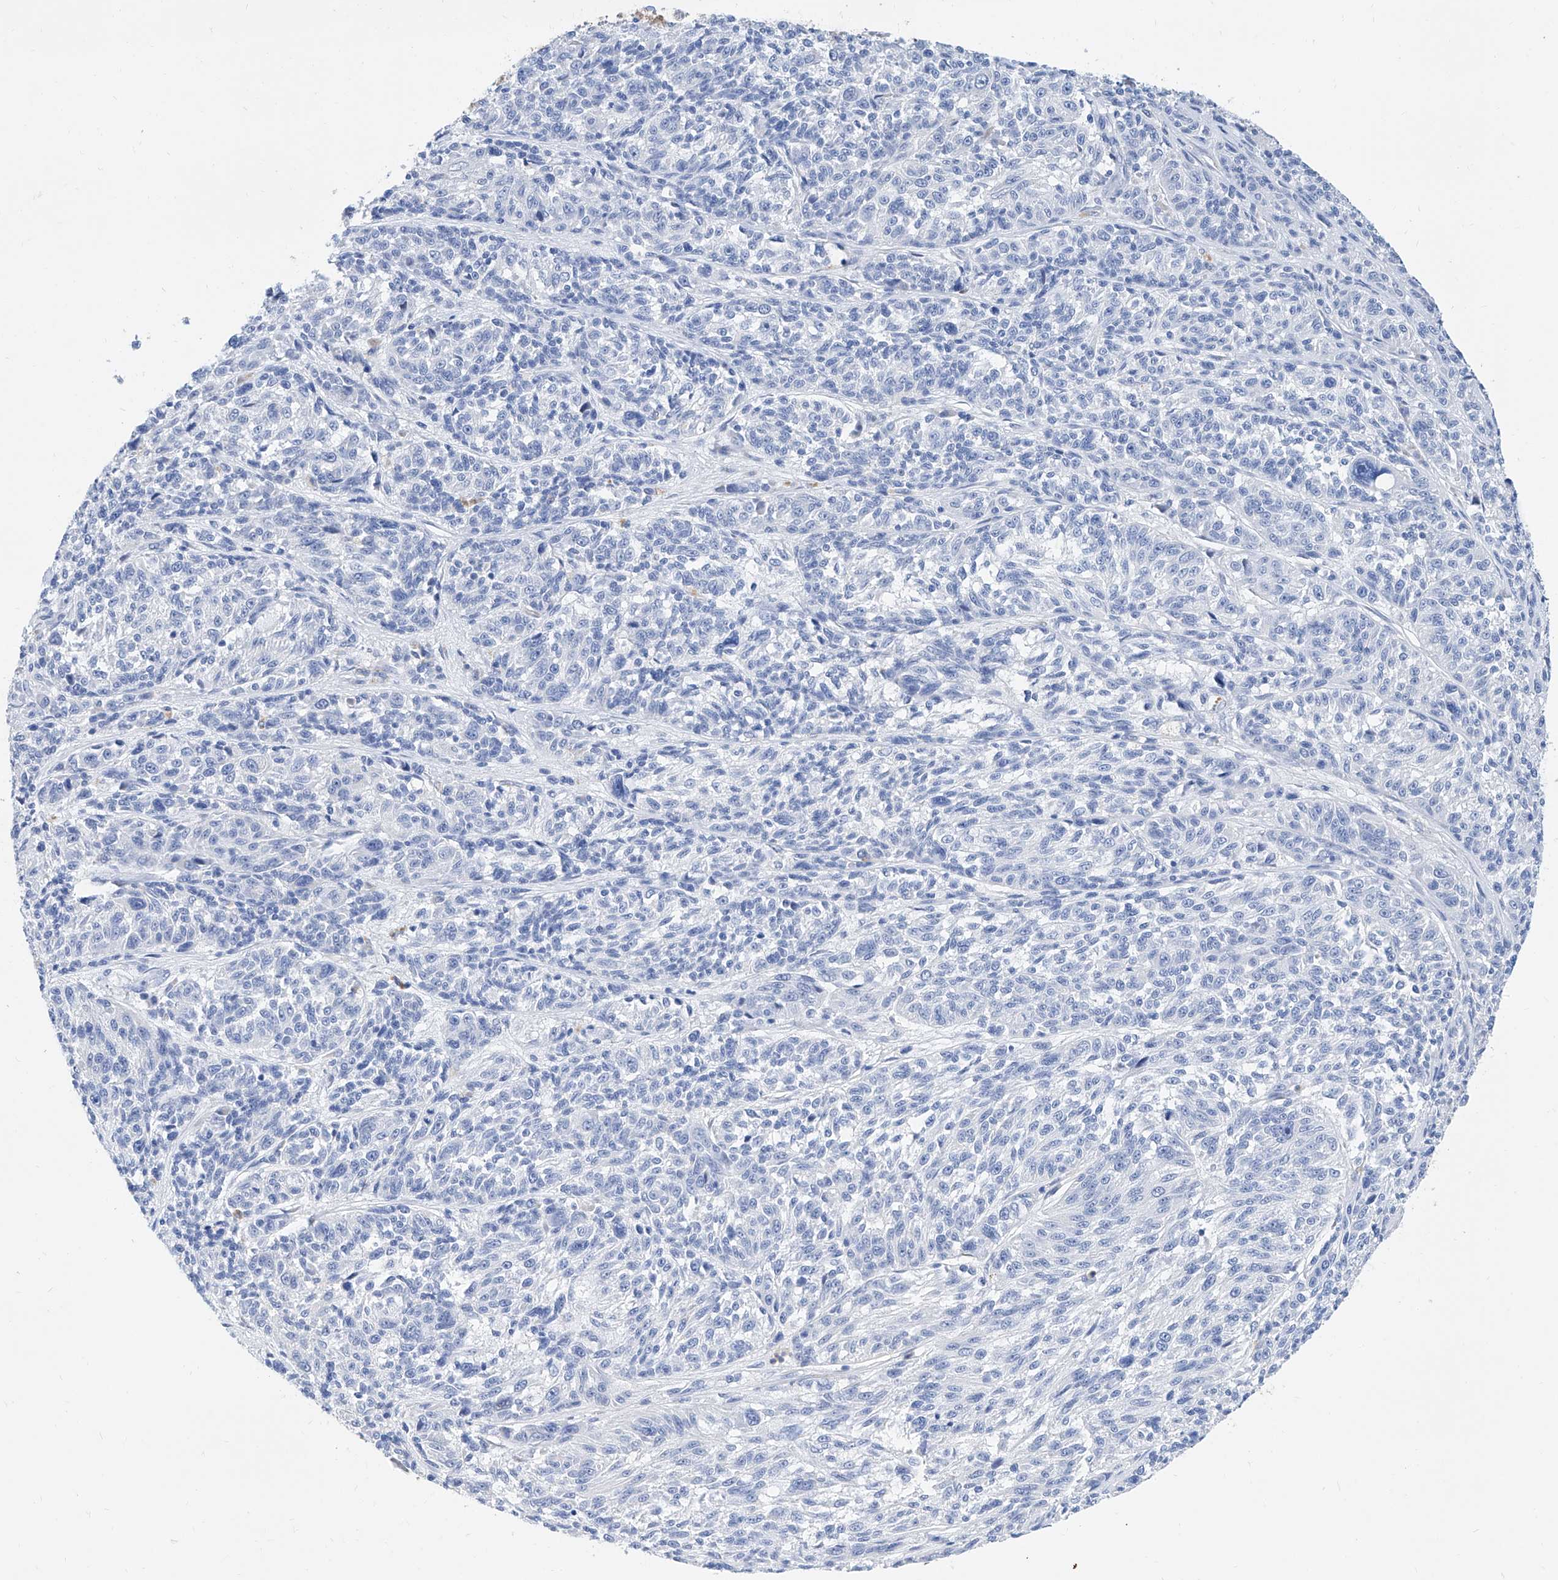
{"staining": {"intensity": "negative", "quantity": "none", "location": "none"}, "tissue": "melanoma", "cell_type": "Tumor cells", "image_type": "cancer", "snomed": [{"axis": "morphology", "description": "Malignant melanoma, NOS"}, {"axis": "topography", "description": "Skin"}], "caption": "Histopathology image shows no protein staining in tumor cells of malignant melanoma tissue. (DAB (3,3'-diaminobenzidine) immunohistochemistry with hematoxylin counter stain).", "gene": "SLC25A29", "patient": {"sex": "male", "age": 53}}